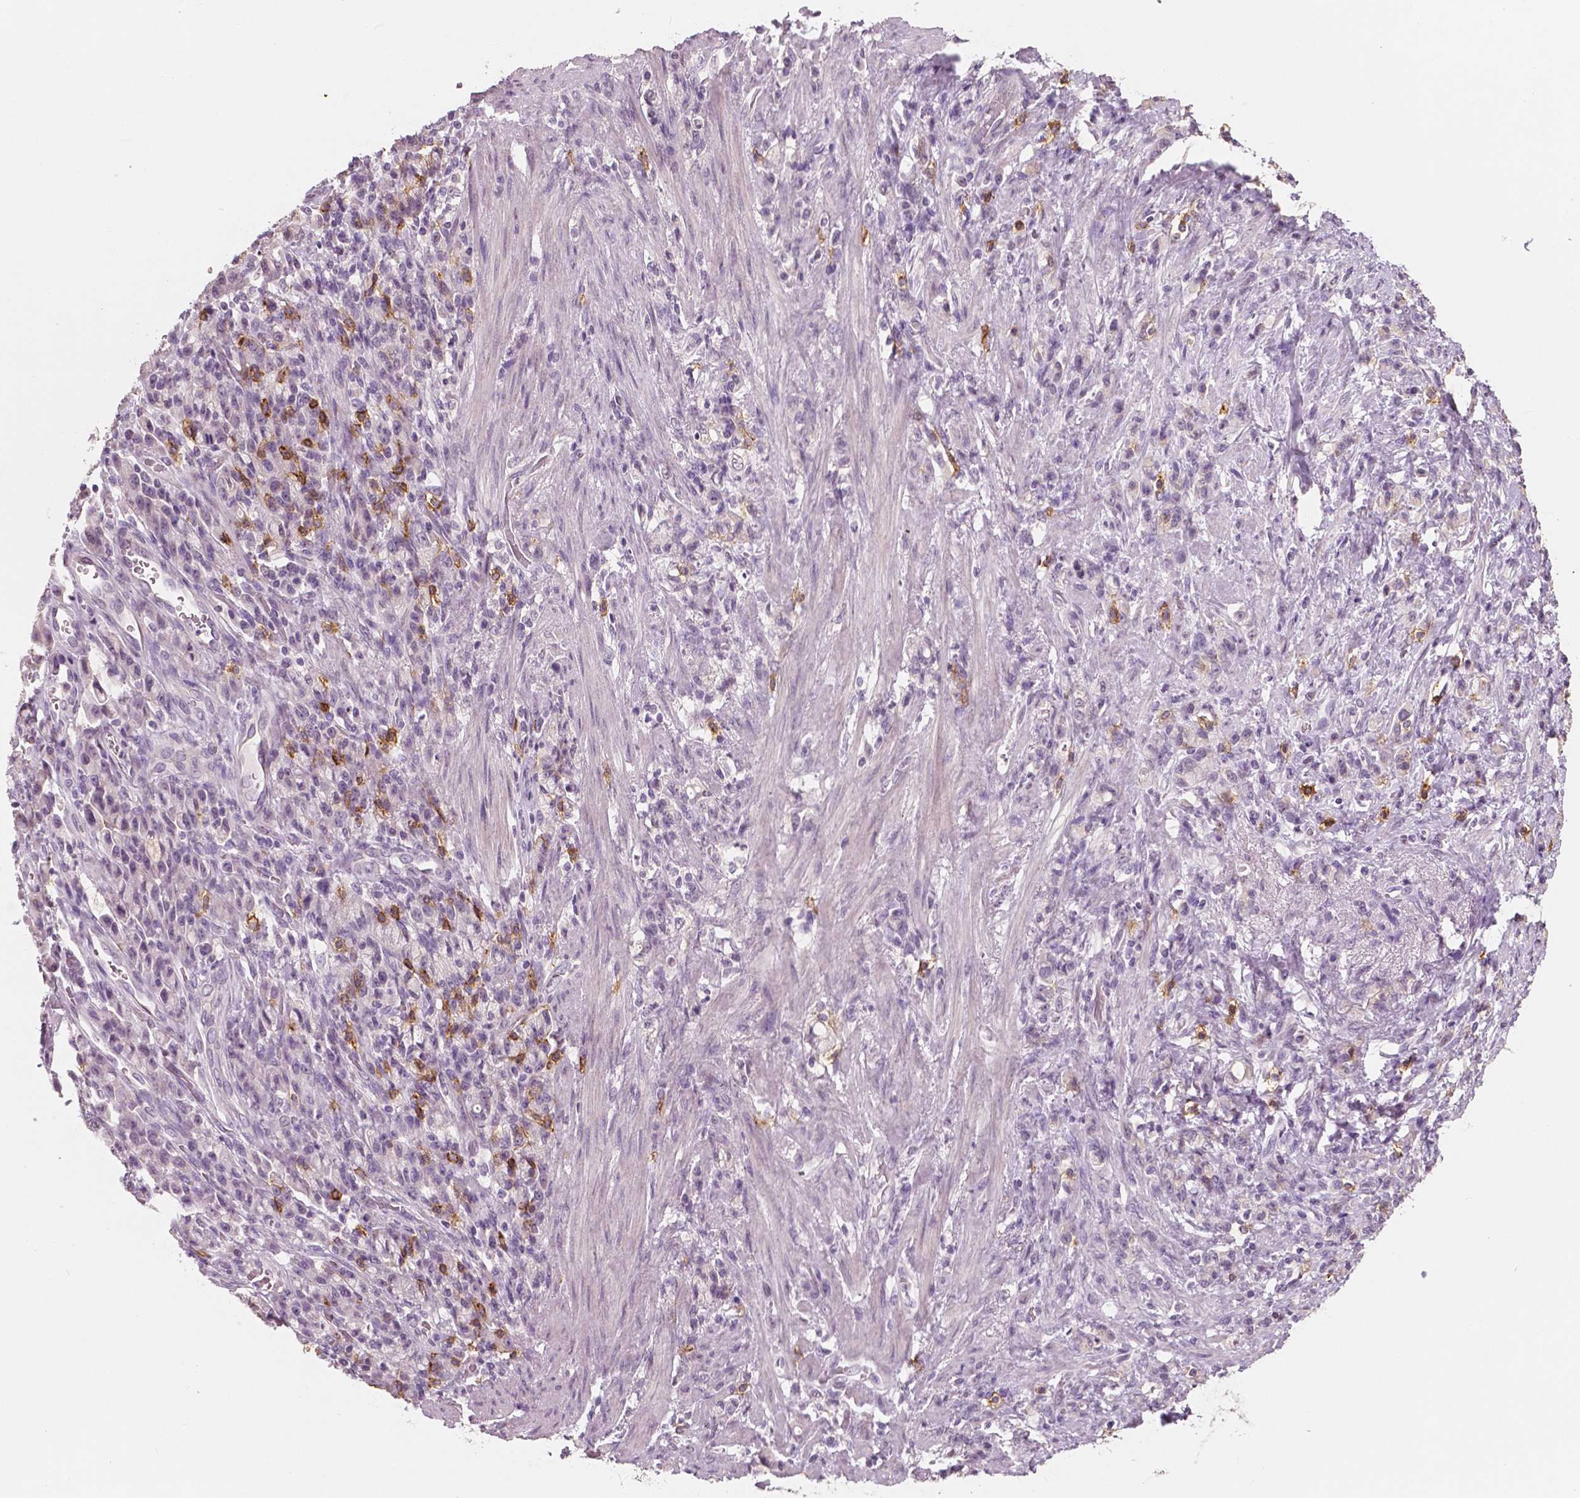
{"staining": {"intensity": "negative", "quantity": "none", "location": "none"}, "tissue": "stomach cancer", "cell_type": "Tumor cells", "image_type": "cancer", "snomed": [{"axis": "morphology", "description": "Adenocarcinoma, NOS"}, {"axis": "topography", "description": "Stomach"}], "caption": "Immunohistochemical staining of stomach cancer reveals no significant expression in tumor cells.", "gene": "KIT", "patient": {"sex": "male", "age": 77}}